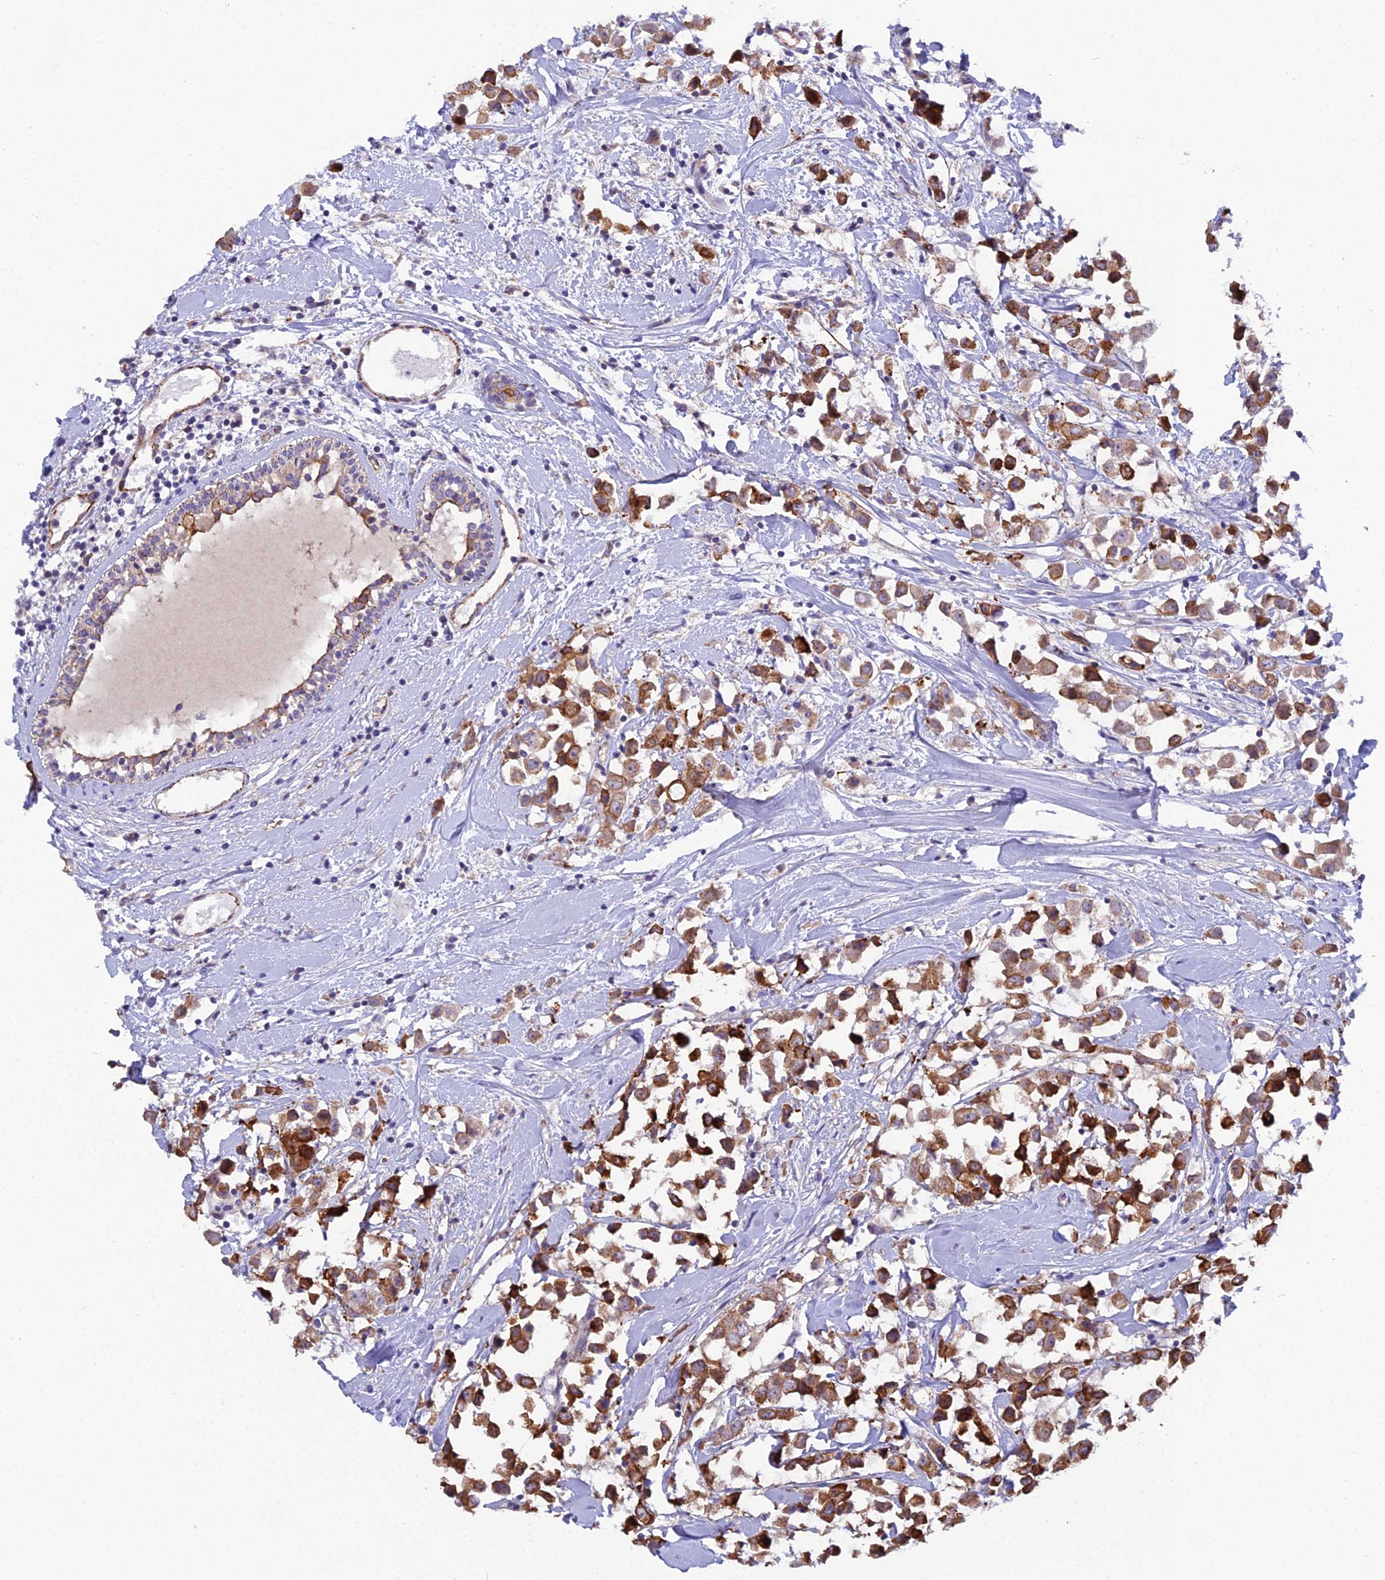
{"staining": {"intensity": "strong", "quantity": ">75%", "location": "cytoplasmic/membranous"}, "tissue": "breast cancer", "cell_type": "Tumor cells", "image_type": "cancer", "snomed": [{"axis": "morphology", "description": "Duct carcinoma"}, {"axis": "topography", "description": "Breast"}], "caption": "Brown immunohistochemical staining in human breast cancer (infiltrating ductal carcinoma) exhibits strong cytoplasmic/membranous staining in about >75% of tumor cells.", "gene": "CFAP47", "patient": {"sex": "female", "age": 61}}